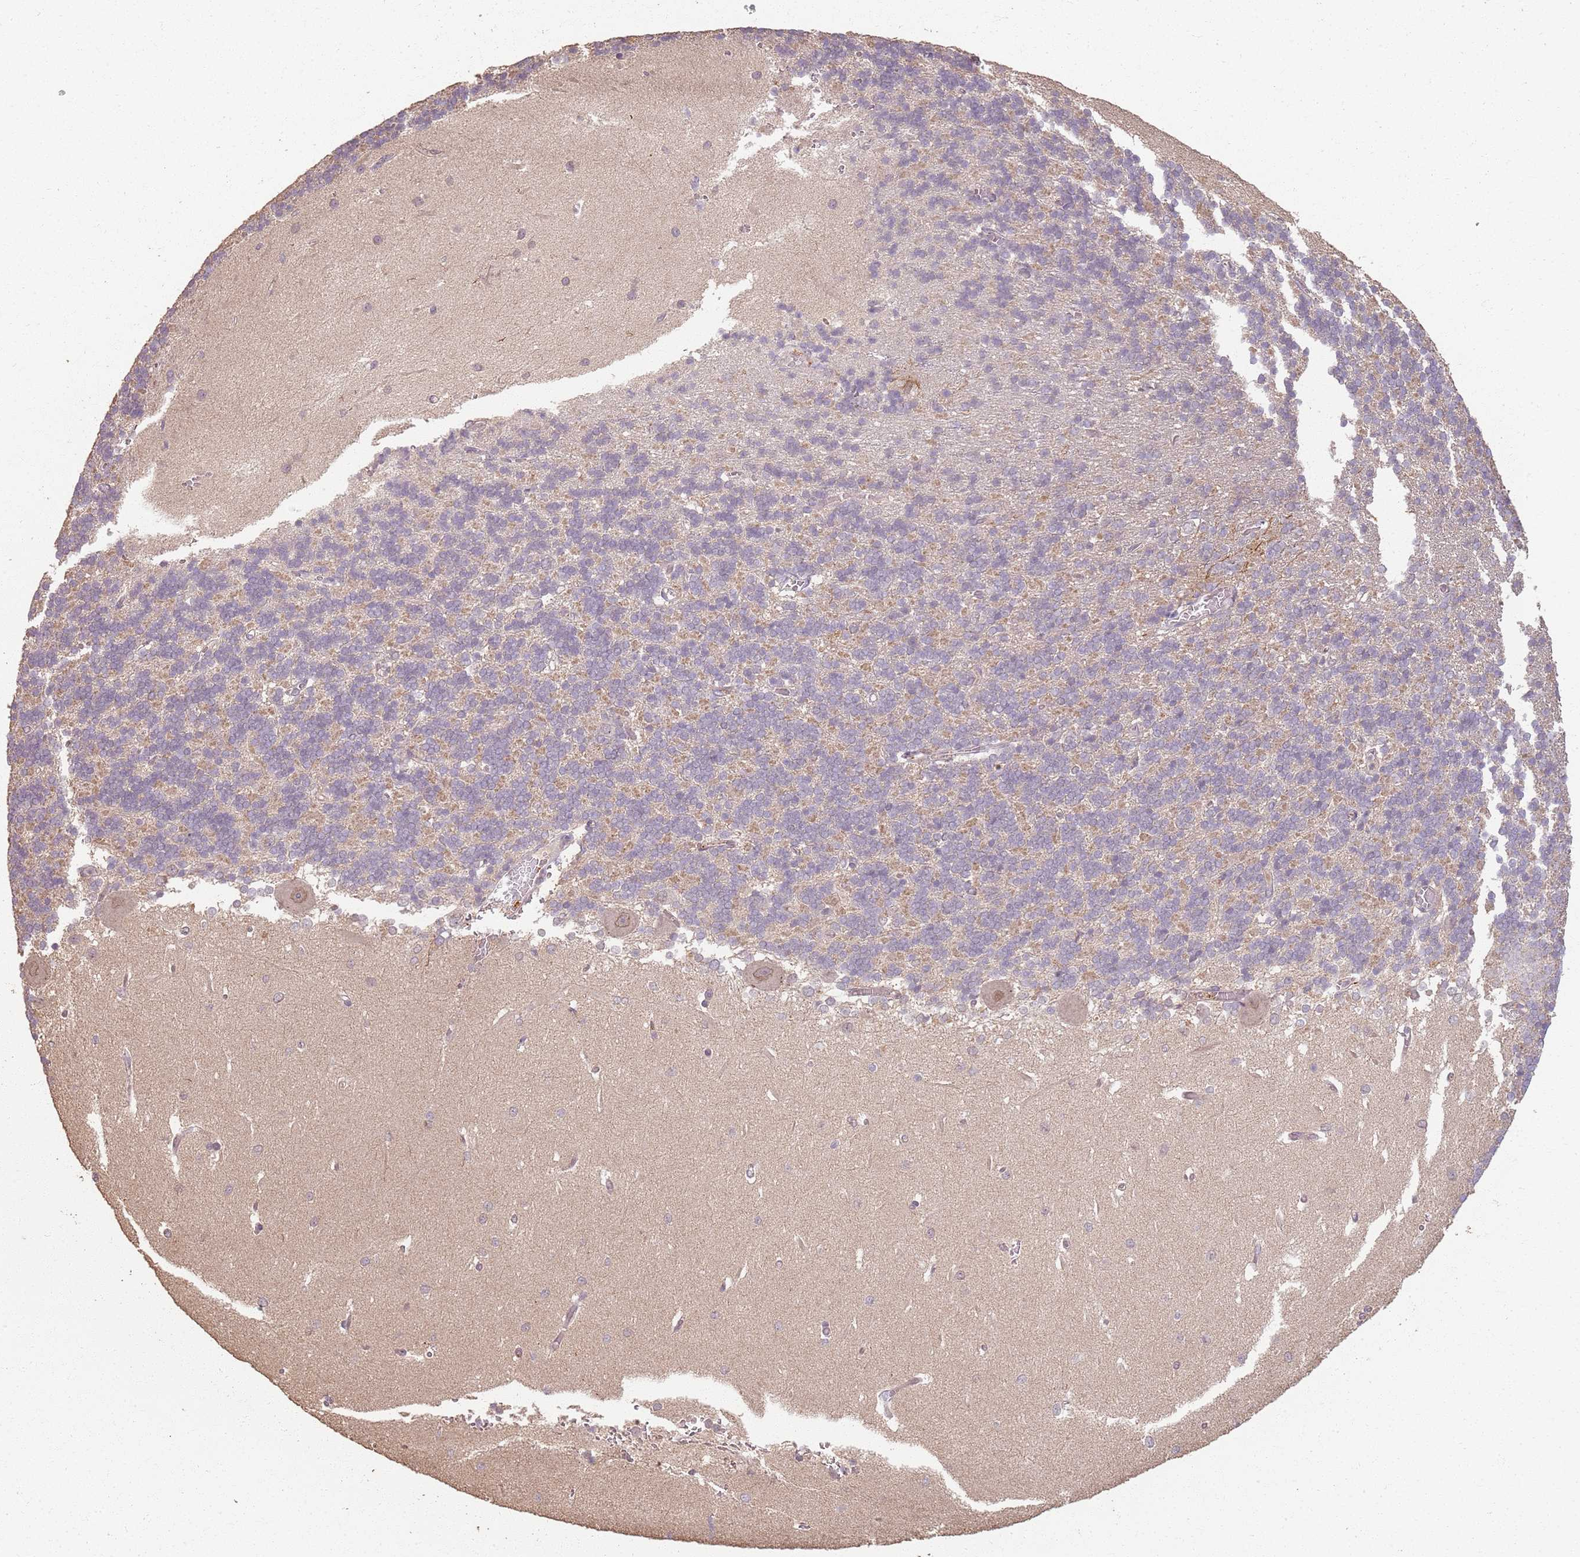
{"staining": {"intensity": "weak", "quantity": "25%-75%", "location": "cytoplasmic/membranous"}, "tissue": "cerebellum", "cell_type": "Cells in granular layer", "image_type": "normal", "snomed": [{"axis": "morphology", "description": "Normal tissue, NOS"}, {"axis": "topography", "description": "Cerebellum"}], "caption": "A brown stain shows weak cytoplasmic/membranous staining of a protein in cells in granular layer of normal cerebellum.", "gene": "CCDC168", "patient": {"sex": "male", "age": 37}}